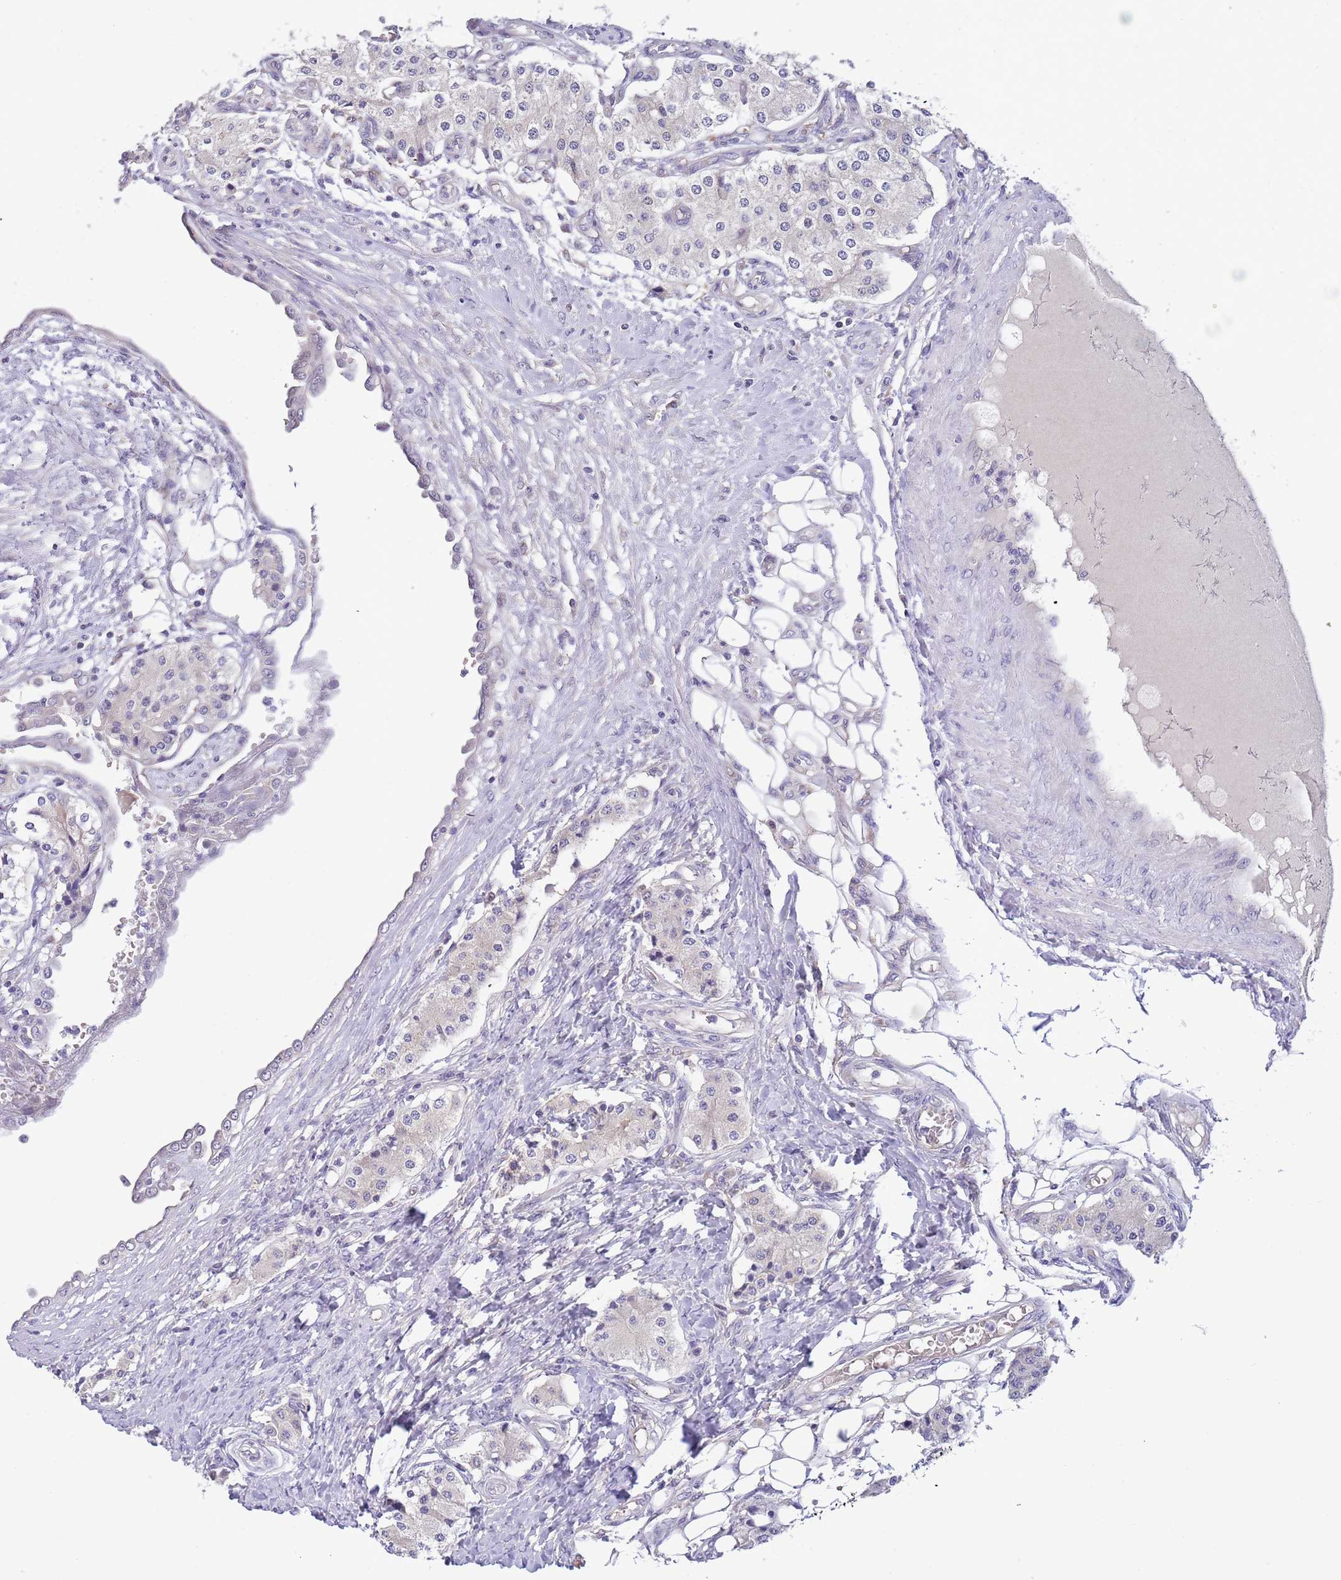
{"staining": {"intensity": "negative", "quantity": "none", "location": "none"}, "tissue": "carcinoid", "cell_type": "Tumor cells", "image_type": "cancer", "snomed": [{"axis": "morphology", "description": "Carcinoid, malignant, NOS"}, {"axis": "topography", "description": "Colon"}], "caption": "Immunohistochemical staining of human carcinoid demonstrates no significant staining in tumor cells. The staining is performed using DAB (3,3'-diaminobenzidine) brown chromogen with nuclei counter-stained in using hematoxylin.", "gene": "CABYR", "patient": {"sex": "female", "age": 52}}